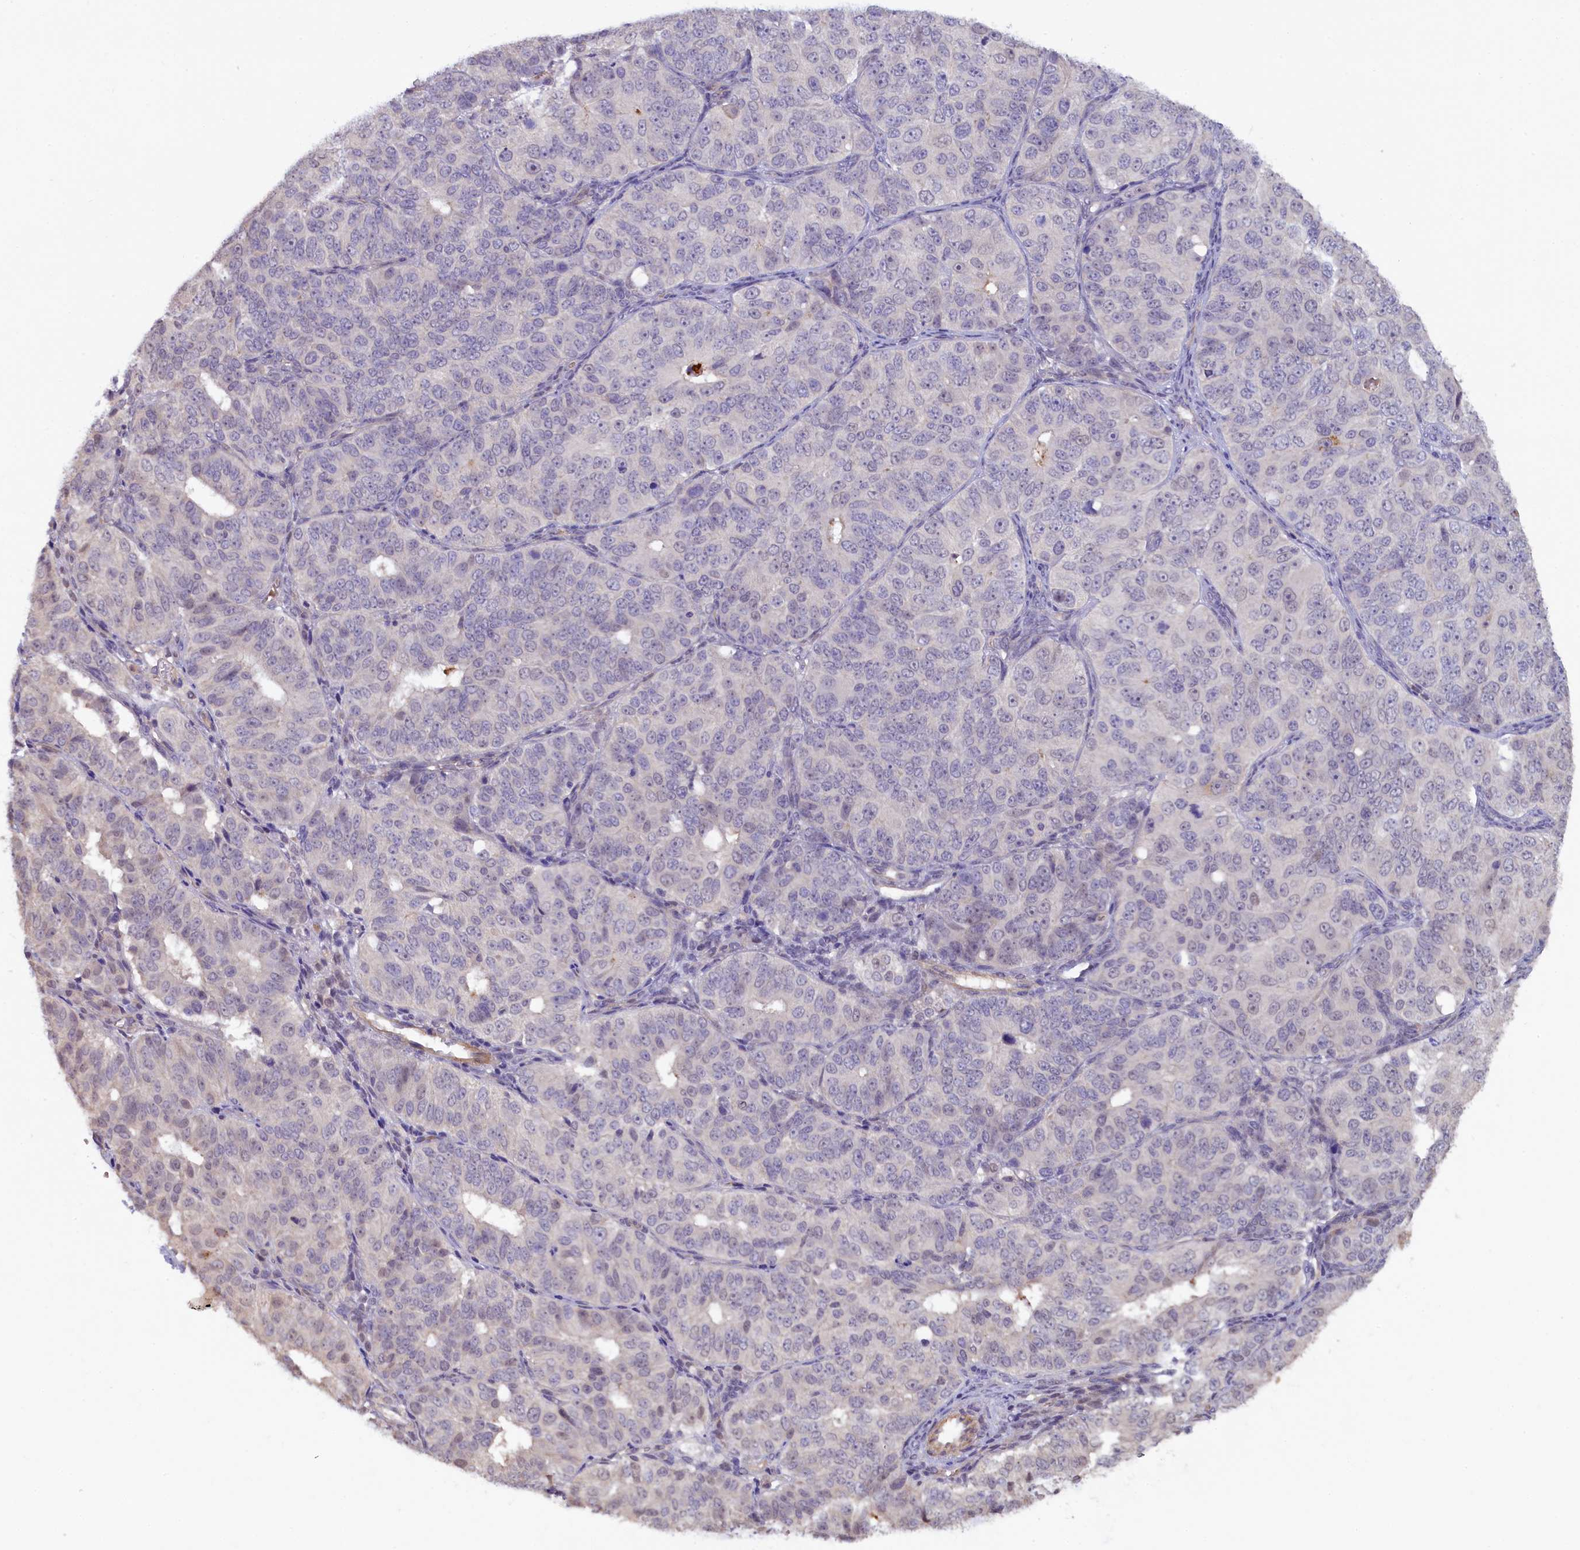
{"staining": {"intensity": "weak", "quantity": "<25%", "location": "nuclear"}, "tissue": "ovarian cancer", "cell_type": "Tumor cells", "image_type": "cancer", "snomed": [{"axis": "morphology", "description": "Carcinoma, endometroid"}, {"axis": "topography", "description": "Ovary"}], "caption": "High power microscopy image of an immunohistochemistry histopathology image of ovarian cancer (endometroid carcinoma), revealing no significant staining in tumor cells. (Brightfield microscopy of DAB (3,3'-diaminobenzidine) immunohistochemistry (IHC) at high magnification).", "gene": "MYO16", "patient": {"sex": "female", "age": 51}}